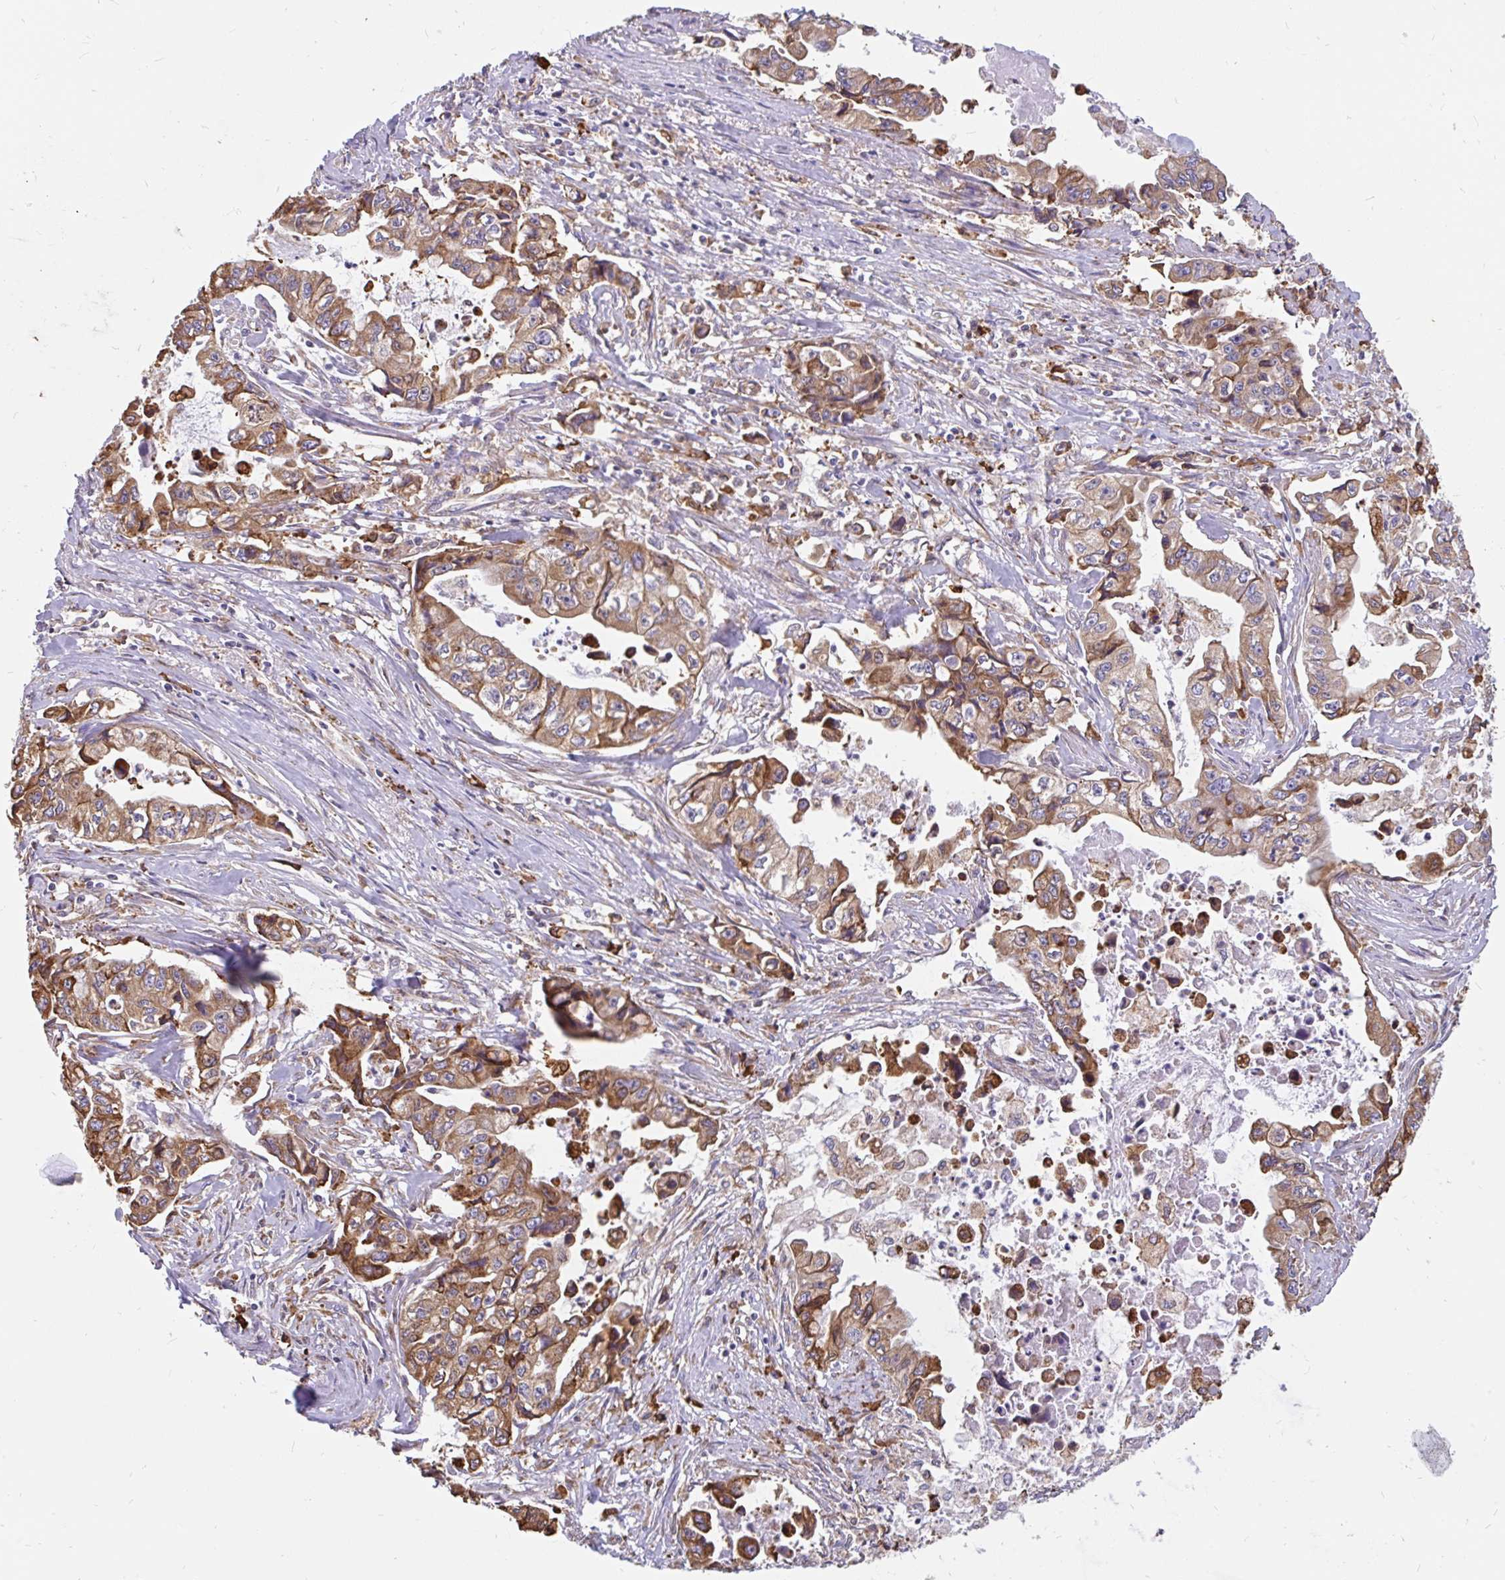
{"staining": {"intensity": "moderate", "quantity": ">75%", "location": "cytoplasmic/membranous"}, "tissue": "pancreatic cancer", "cell_type": "Tumor cells", "image_type": "cancer", "snomed": [{"axis": "morphology", "description": "Adenocarcinoma, NOS"}, {"axis": "topography", "description": "Pancreas"}], "caption": "Protein expression analysis of pancreatic cancer demonstrates moderate cytoplasmic/membranous expression in about >75% of tumor cells.", "gene": "EML5", "patient": {"sex": "male", "age": 66}}